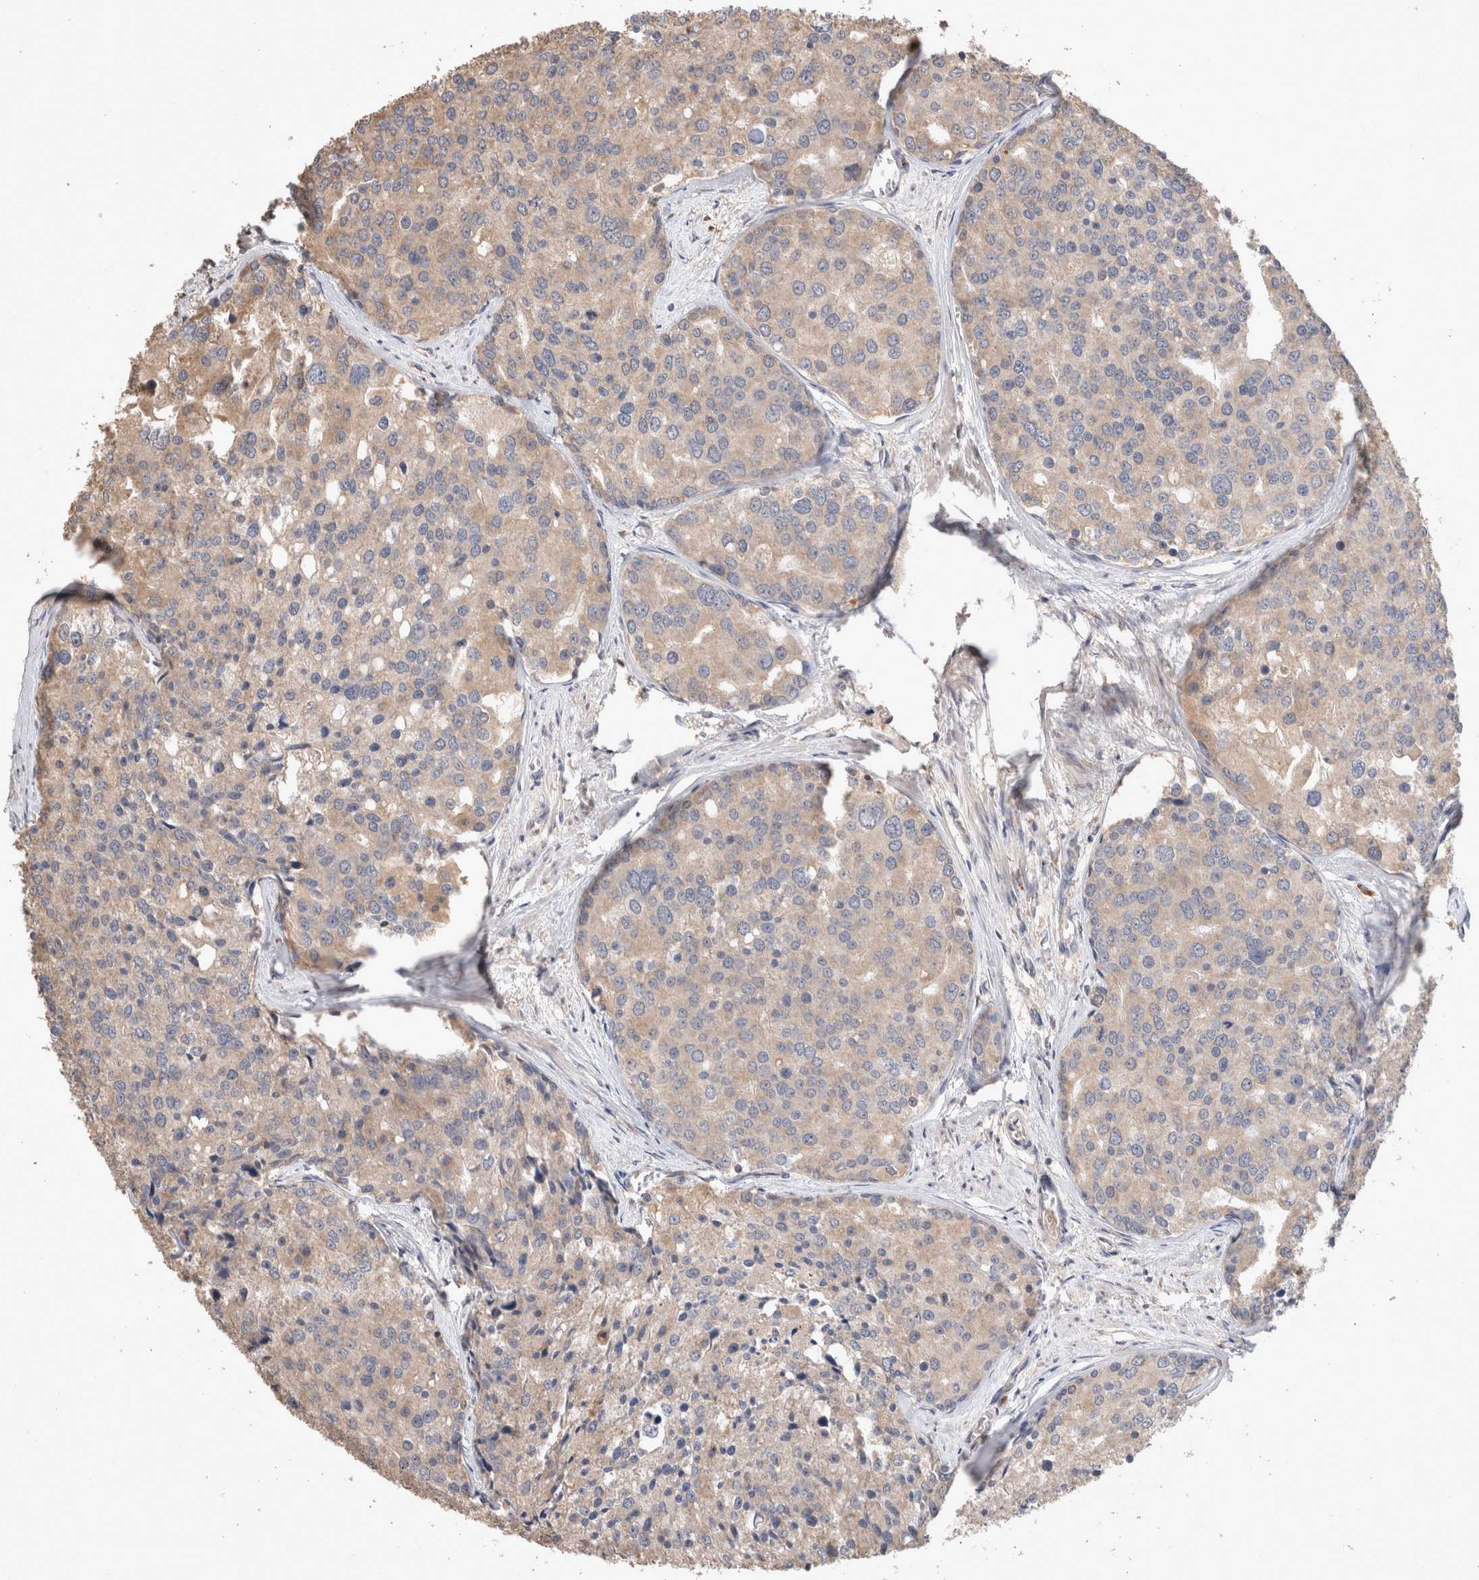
{"staining": {"intensity": "weak", "quantity": ">75%", "location": "cytoplasmic/membranous"}, "tissue": "prostate cancer", "cell_type": "Tumor cells", "image_type": "cancer", "snomed": [{"axis": "morphology", "description": "Adenocarcinoma, High grade"}, {"axis": "topography", "description": "Prostate"}], "caption": "A brown stain highlights weak cytoplasmic/membranous positivity of a protein in prostate cancer (adenocarcinoma (high-grade)) tumor cells. (DAB IHC, brown staining for protein, blue staining for nuclei).", "gene": "HROB", "patient": {"sex": "male", "age": 50}}